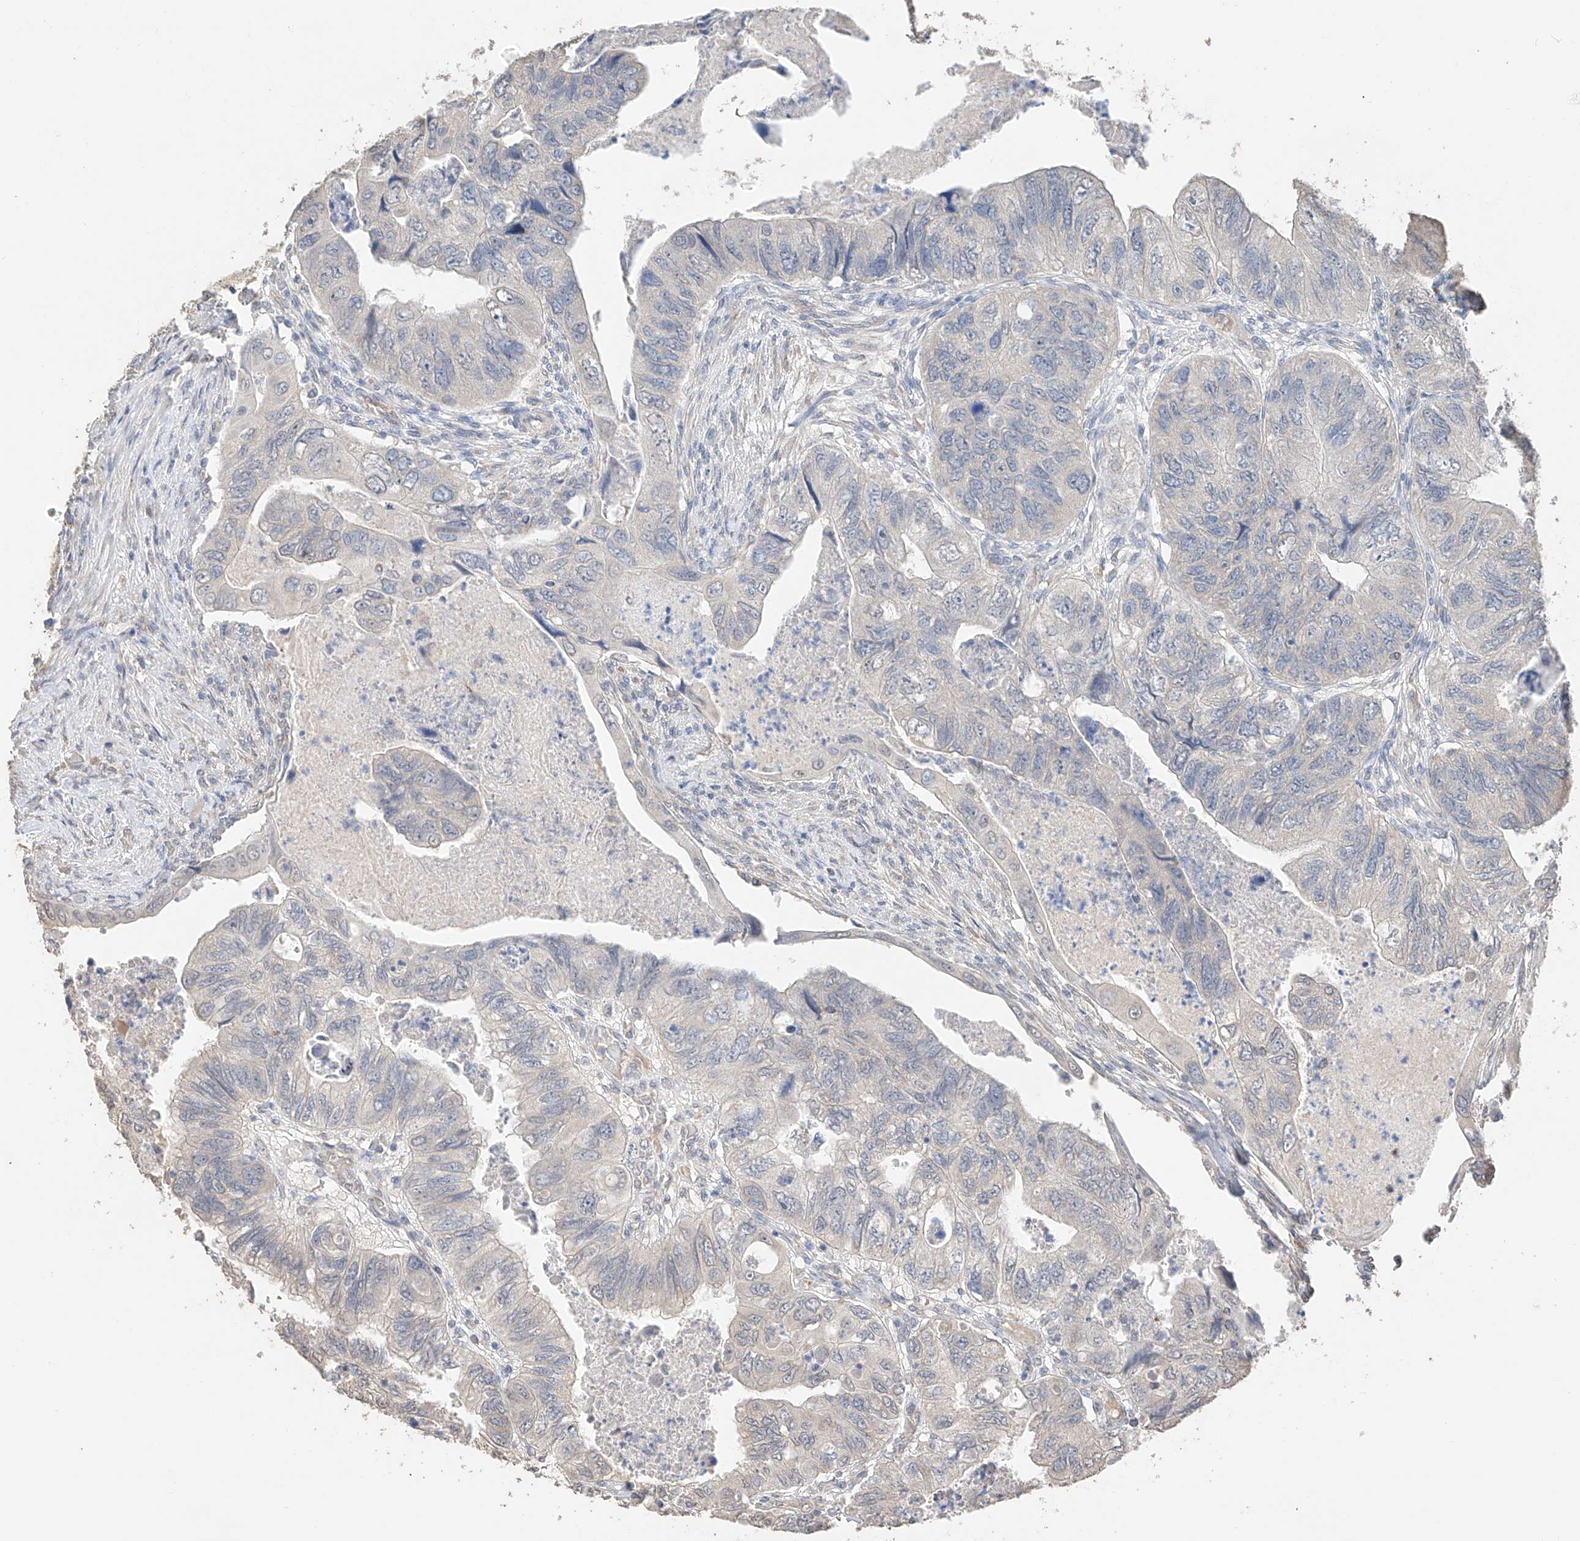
{"staining": {"intensity": "negative", "quantity": "none", "location": "none"}, "tissue": "colorectal cancer", "cell_type": "Tumor cells", "image_type": "cancer", "snomed": [{"axis": "morphology", "description": "Adenocarcinoma, NOS"}, {"axis": "topography", "description": "Rectum"}], "caption": "An image of human colorectal cancer is negative for staining in tumor cells.", "gene": "IL22RA2", "patient": {"sex": "male", "age": 63}}